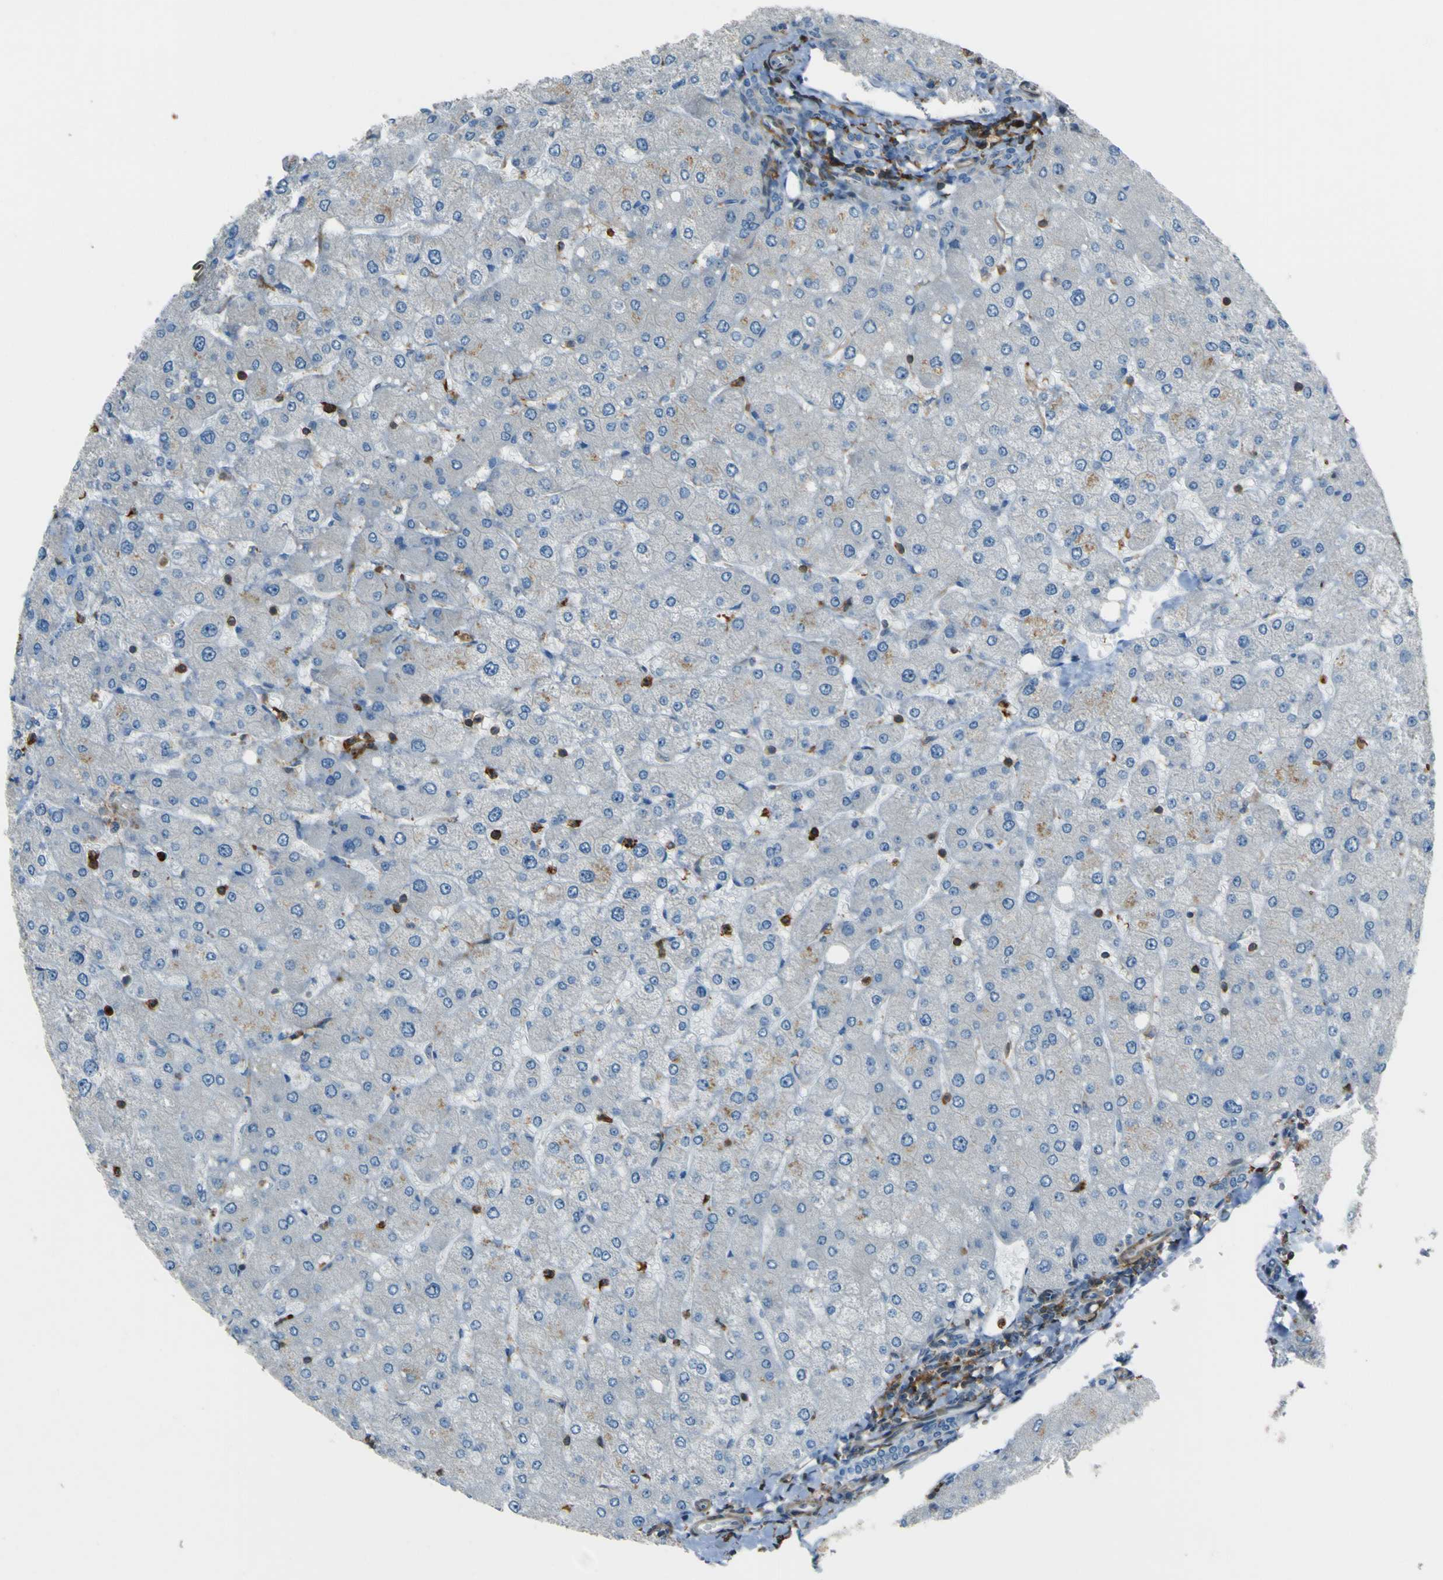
{"staining": {"intensity": "negative", "quantity": "none", "location": "none"}, "tissue": "liver", "cell_type": "Cholangiocytes", "image_type": "normal", "snomed": [{"axis": "morphology", "description": "Normal tissue, NOS"}, {"axis": "topography", "description": "Liver"}], "caption": "This is a micrograph of immunohistochemistry (IHC) staining of unremarkable liver, which shows no expression in cholangiocytes. (Stains: DAB (3,3'-diaminobenzidine) IHC with hematoxylin counter stain, Microscopy: brightfield microscopy at high magnification).", "gene": "PCDHB5", "patient": {"sex": "male", "age": 55}}